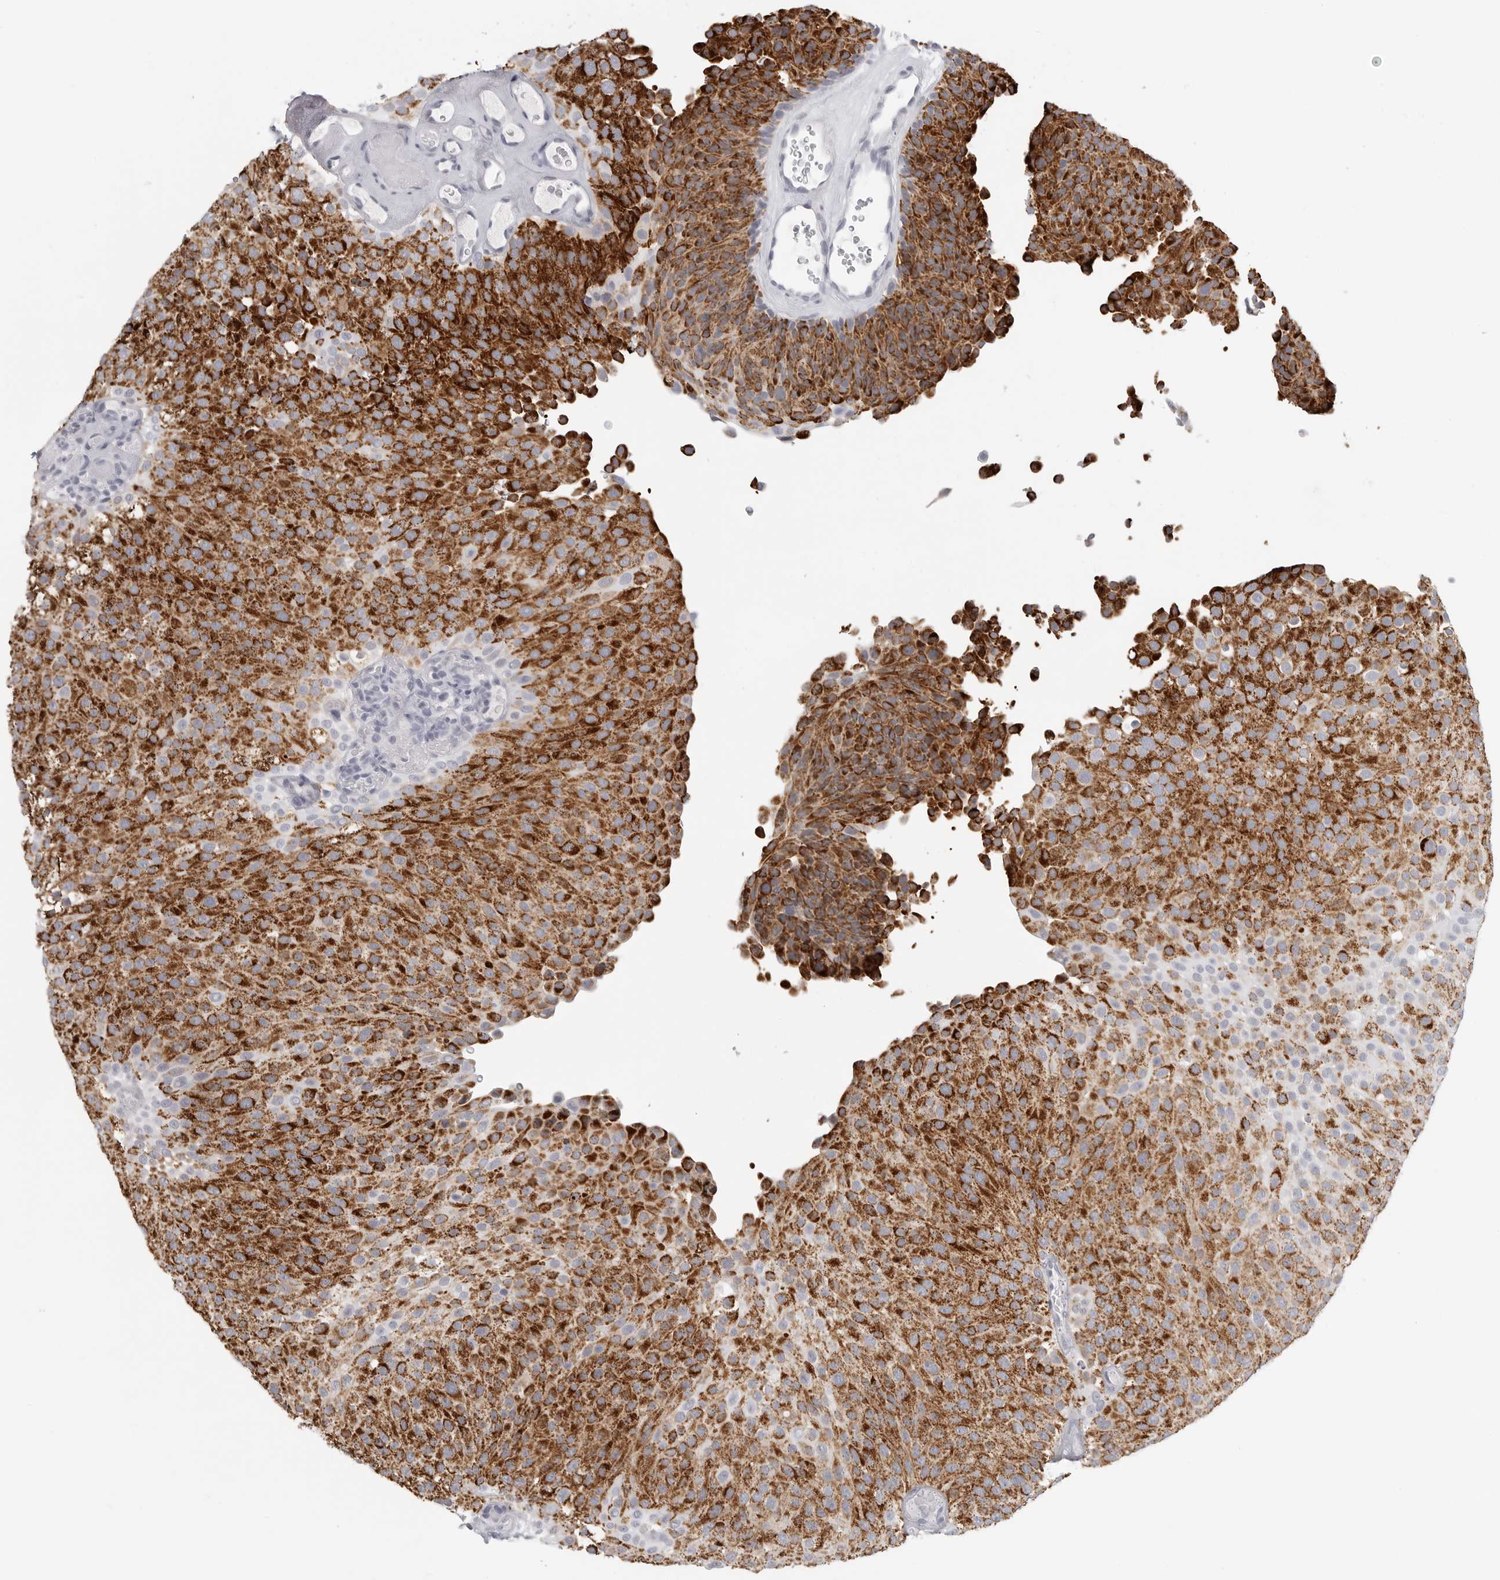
{"staining": {"intensity": "strong", "quantity": ">75%", "location": "cytoplasmic/membranous"}, "tissue": "urothelial cancer", "cell_type": "Tumor cells", "image_type": "cancer", "snomed": [{"axis": "morphology", "description": "Urothelial carcinoma, Low grade"}, {"axis": "topography", "description": "Urinary bladder"}], "caption": "A high-resolution image shows IHC staining of low-grade urothelial carcinoma, which displays strong cytoplasmic/membranous positivity in about >75% of tumor cells. (Brightfield microscopy of DAB IHC at high magnification).", "gene": "HMGCS2", "patient": {"sex": "male", "age": 78}}